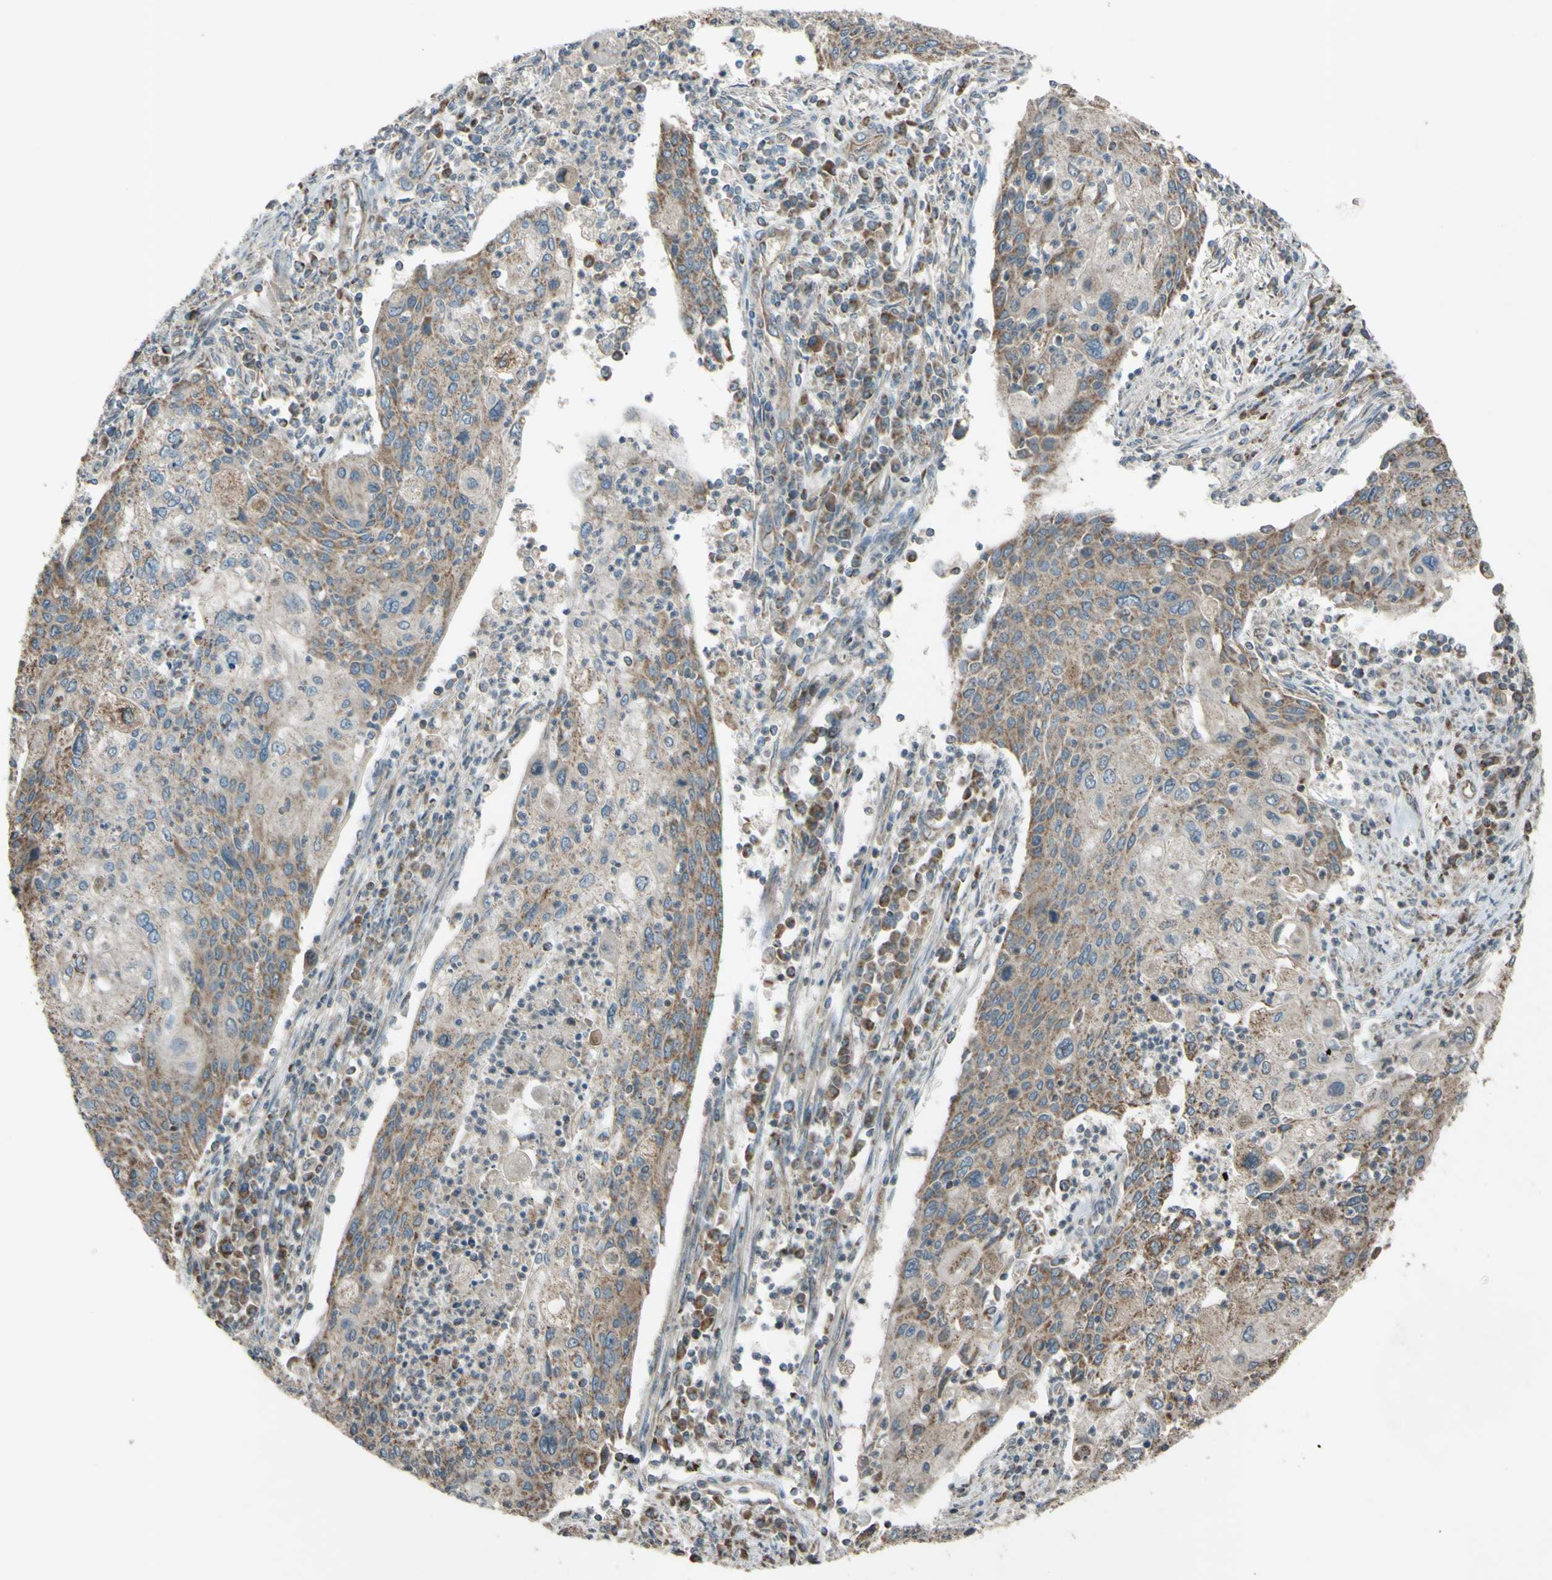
{"staining": {"intensity": "moderate", "quantity": ">75%", "location": "cytoplasmic/membranous"}, "tissue": "cervical cancer", "cell_type": "Tumor cells", "image_type": "cancer", "snomed": [{"axis": "morphology", "description": "Squamous cell carcinoma, NOS"}, {"axis": "topography", "description": "Cervix"}], "caption": "Cervical cancer tissue displays moderate cytoplasmic/membranous staining in approximately >75% of tumor cells", "gene": "ACOT8", "patient": {"sex": "female", "age": 40}}